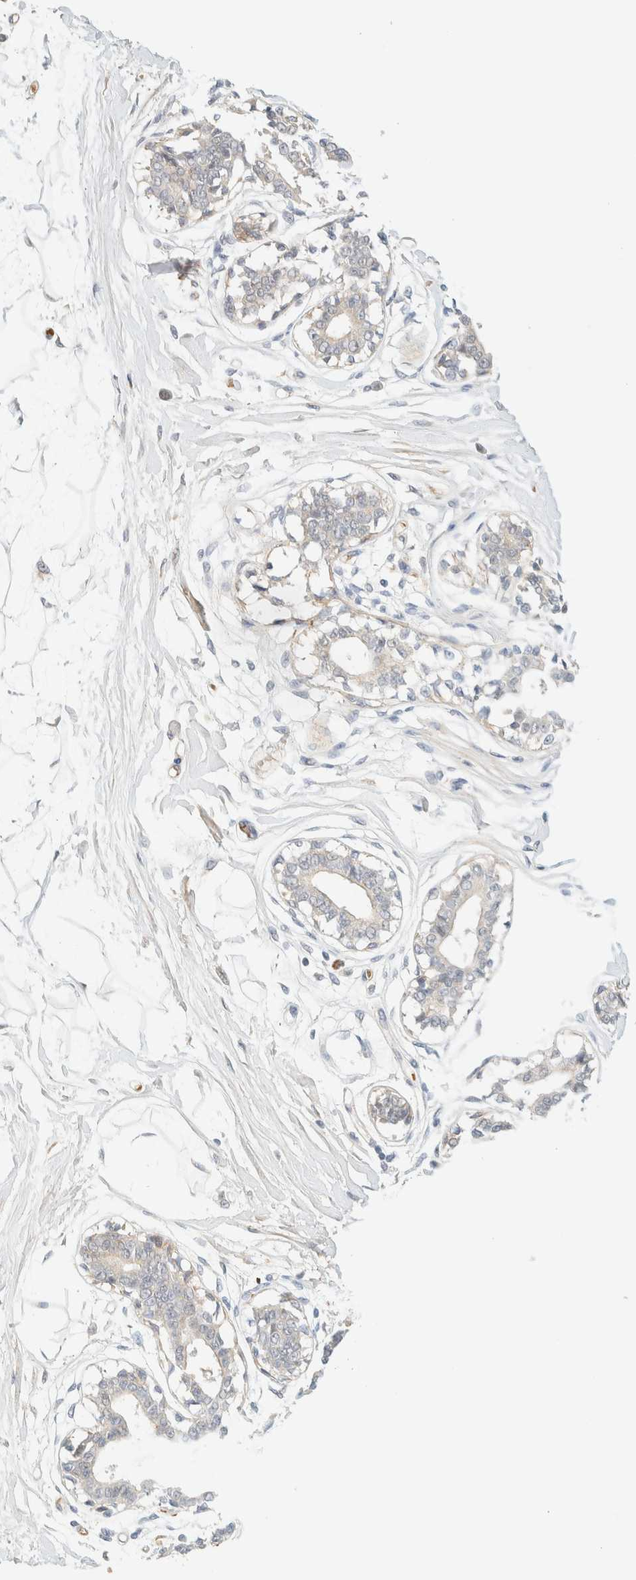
{"staining": {"intensity": "negative", "quantity": "none", "location": "none"}, "tissue": "breast", "cell_type": "Adipocytes", "image_type": "normal", "snomed": [{"axis": "morphology", "description": "Normal tissue, NOS"}, {"axis": "topography", "description": "Breast"}], "caption": "There is no significant staining in adipocytes of breast. Brightfield microscopy of IHC stained with DAB (3,3'-diaminobenzidine) (brown) and hematoxylin (blue), captured at high magnification.", "gene": "TNK1", "patient": {"sex": "female", "age": 45}}